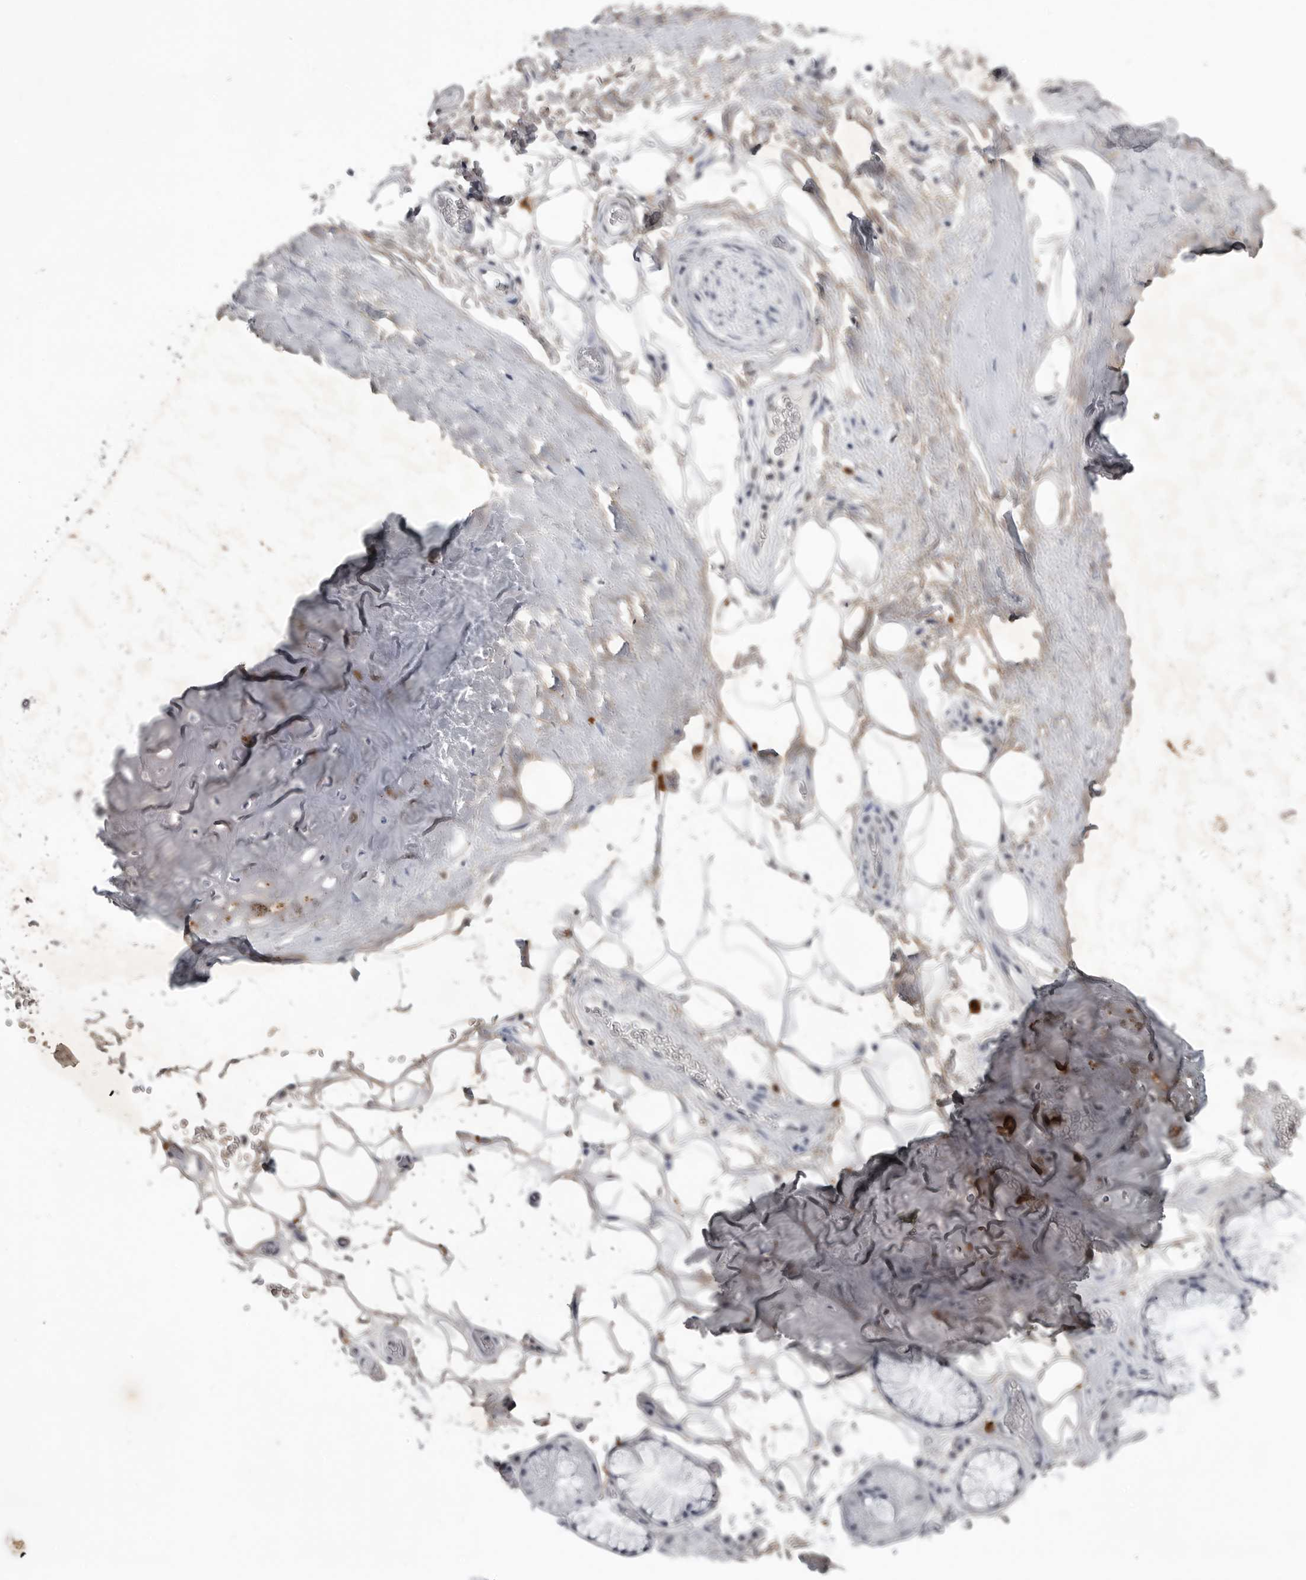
{"staining": {"intensity": "negative", "quantity": "none", "location": "none"}, "tissue": "adipose tissue", "cell_type": "Adipocytes", "image_type": "normal", "snomed": [{"axis": "morphology", "description": "Normal tissue, NOS"}, {"axis": "topography", "description": "Cartilage tissue"}], "caption": "Micrograph shows no protein positivity in adipocytes of normal adipose tissue.", "gene": "RRM1", "patient": {"sex": "female", "age": 63}}